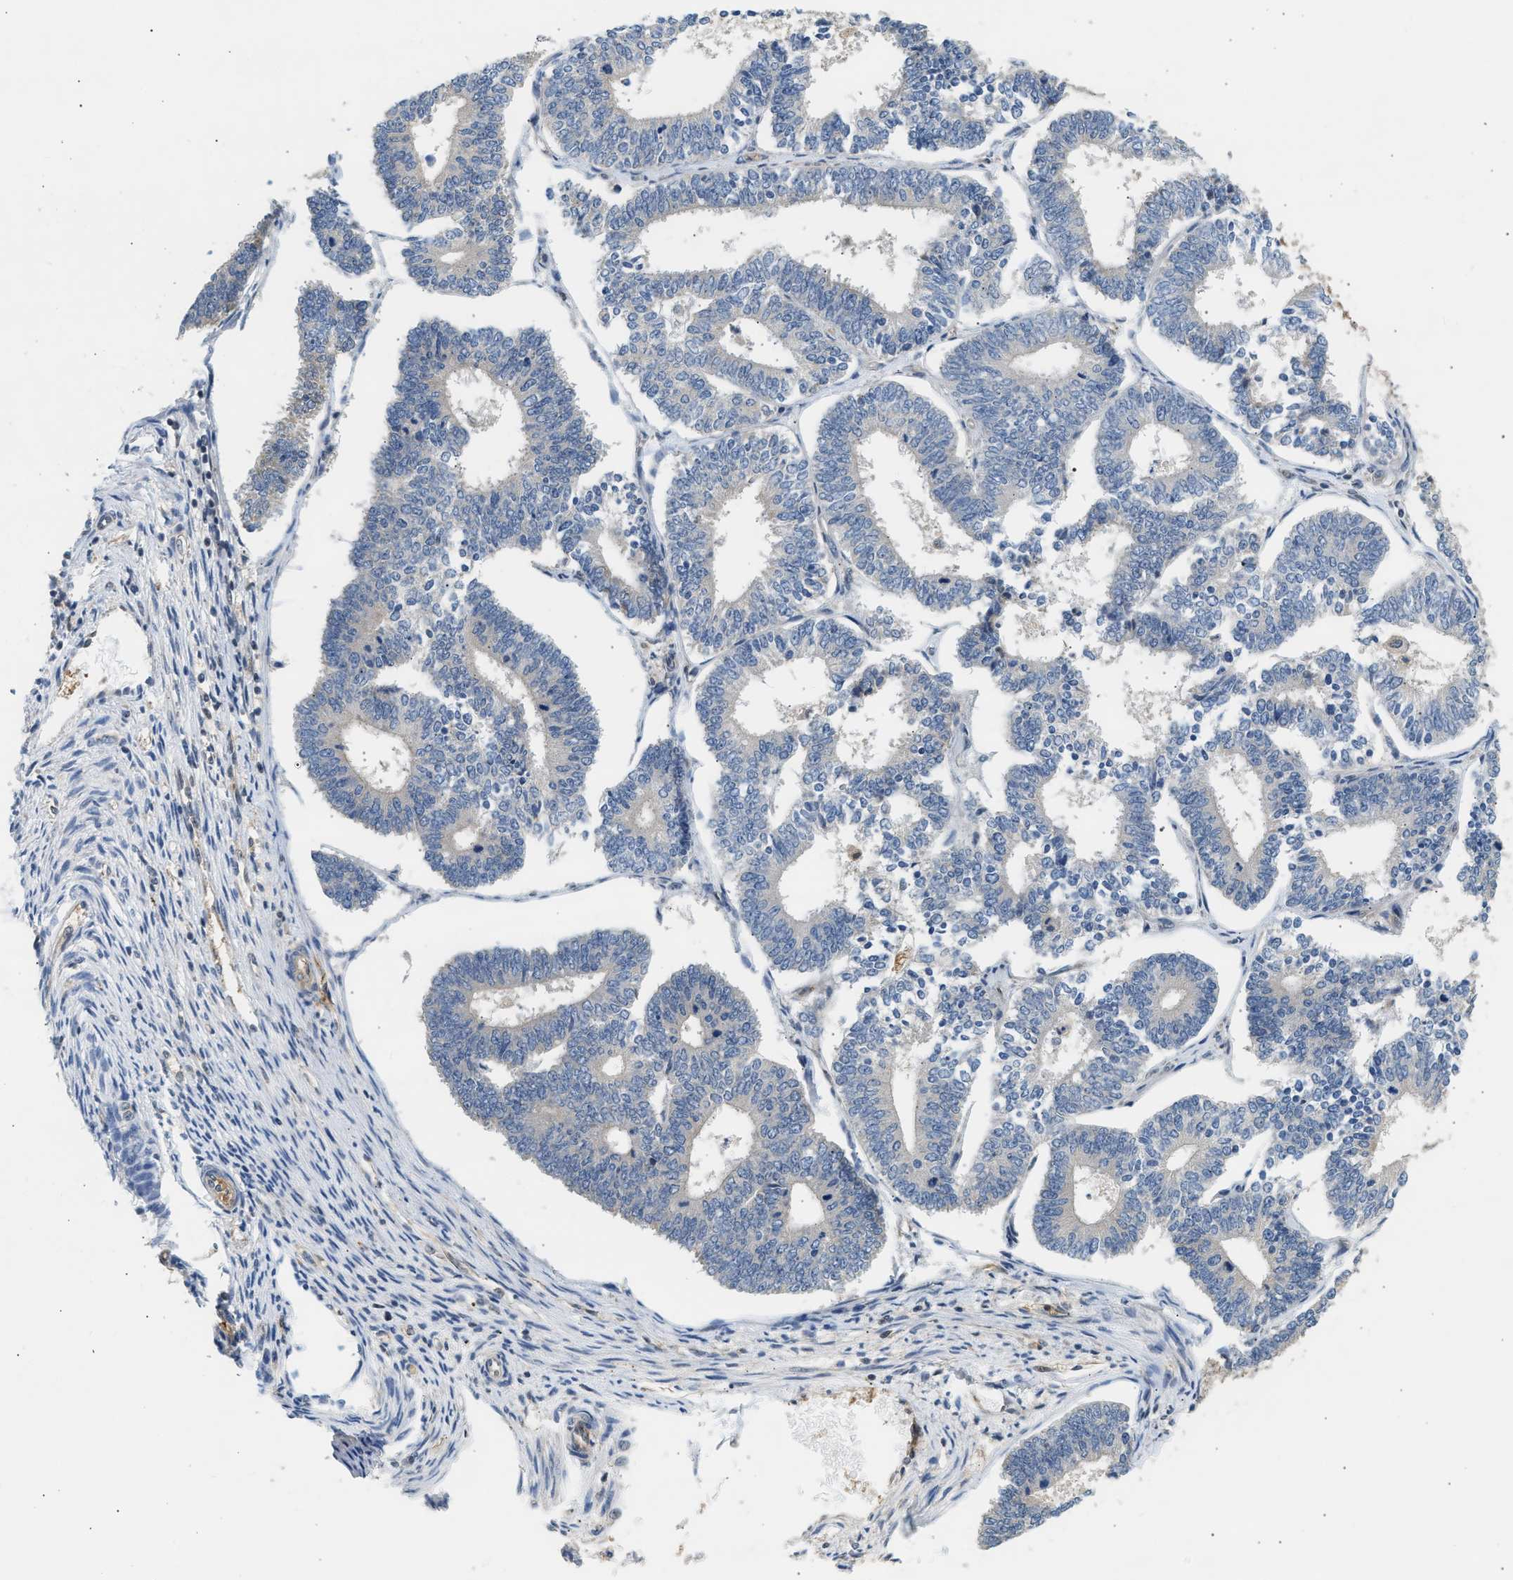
{"staining": {"intensity": "negative", "quantity": "none", "location": "none"}, "tissue": "endometrial cancer", "cell_type": "Tumor cells", "image_type": "cancer", "snomed": [{"axis": "morphology", "description": "Adenocarcinoma, NOS"}, {"axis": "topography", "description": "Endometrium"}], "caption": "Endometrial adenocarcinoma was stained to show a protein in brown. There is no significant positivity in tumor cells.", "gene": "WDR31", "patient": {"sex": "female", "age": 70}}